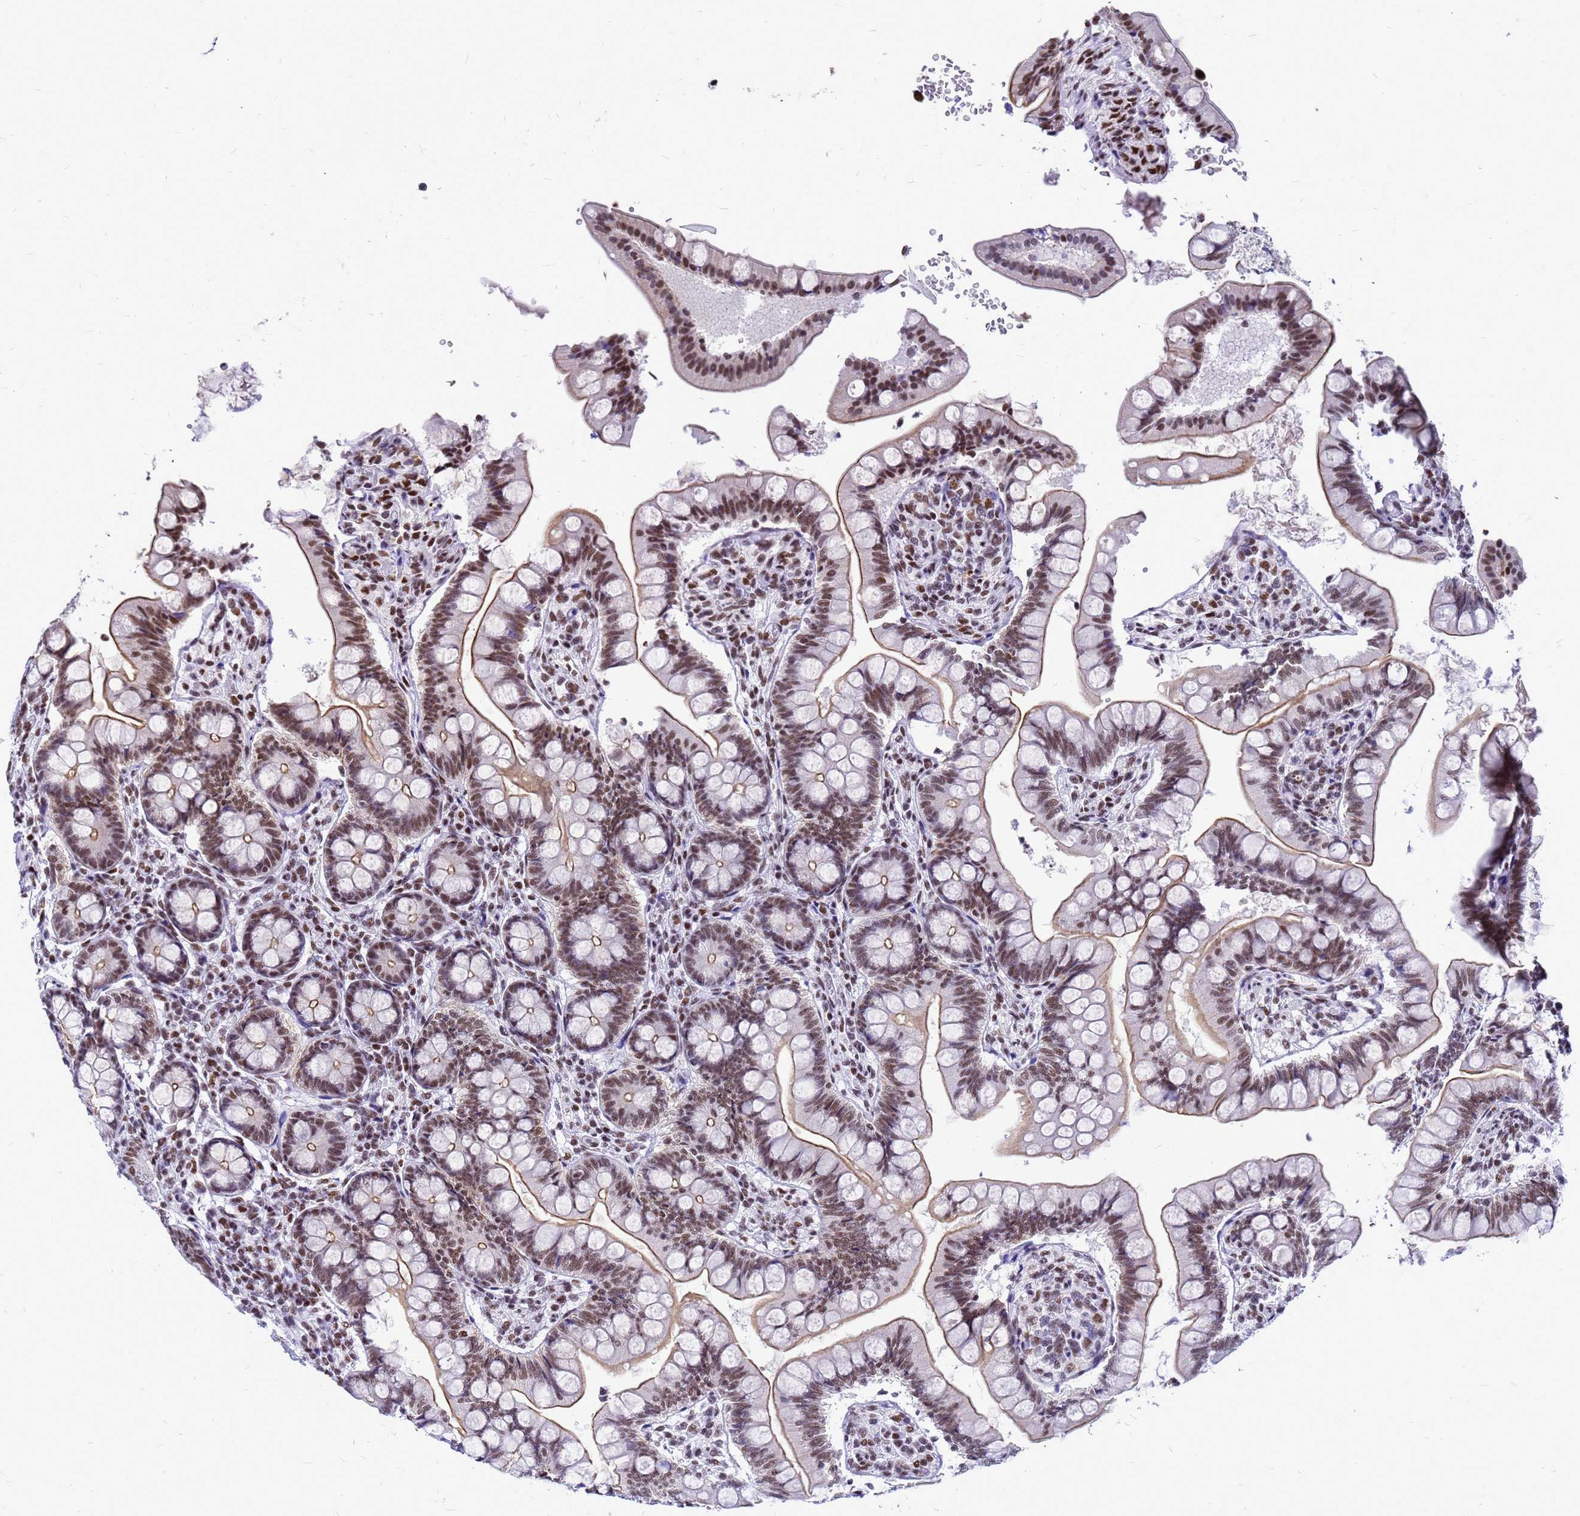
{"staining": {"intensity": "moderate", "quantity": ">75%", "location": "cytoplasmic/membranous,nuclear"}, "tissue": "small intestine", "cell_type": "Glandular cells", "image_type": "normal", "snomed": [{"axis": "morphology", "description": "Normal tissue, NOS"}, {"axis": "topography", "description": "Small intestine"}], "caption": "IHC histopathology image of normal small intestine: small intestine stained using immunohistochemistry reveals medium levels of moderate protein expression localized specifically in the cytoplasmic/membranous,nuclear of glandular cells, appearing as a cytoplasmic/membranous,nuclear brown color.", "gene": "SART3", "patient": {"sex": "male", "age": 7}}